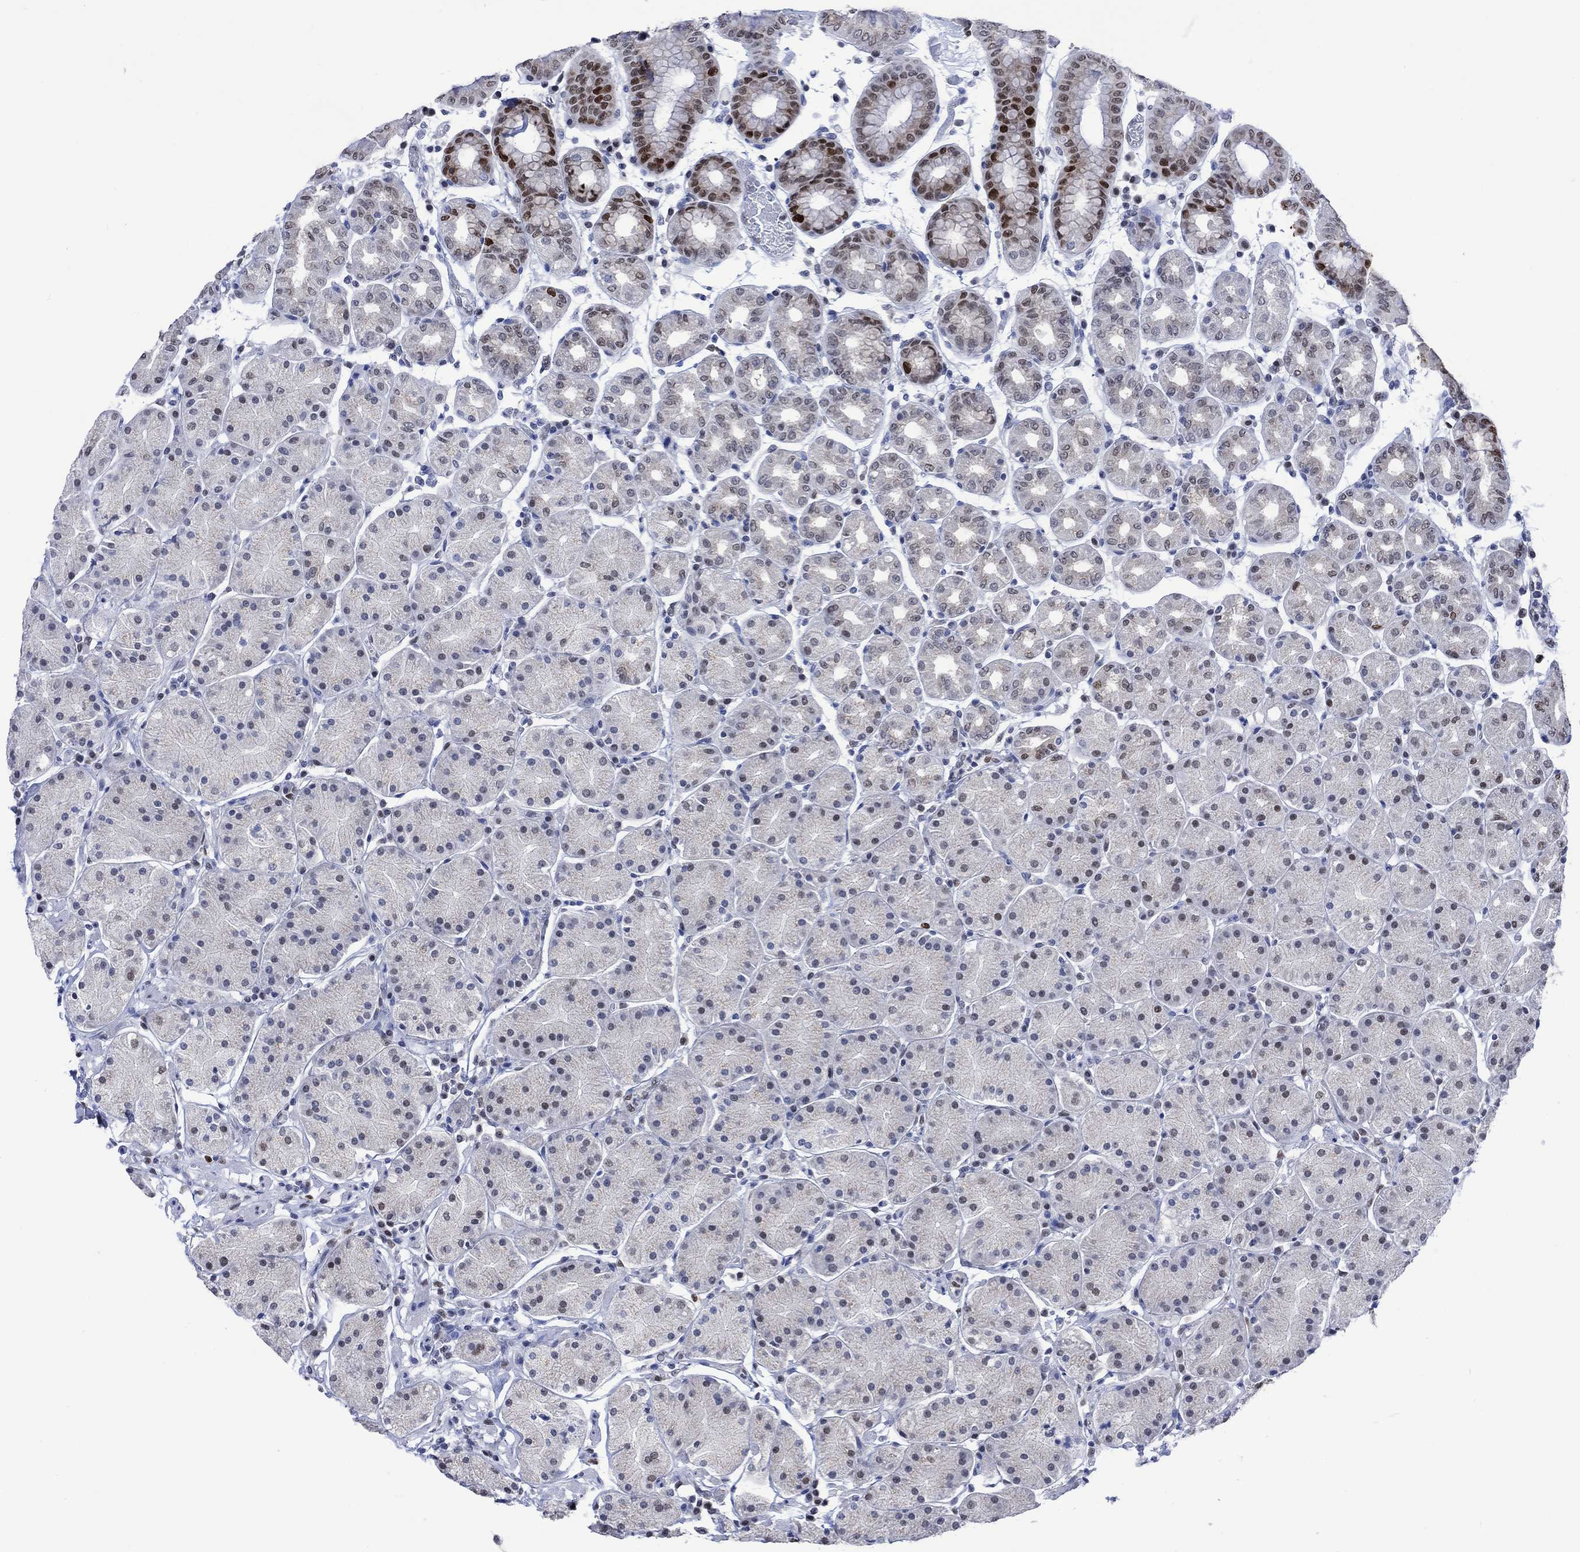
{"staining": {"intensity": "strong", "quantity": "<25%", "location": "nuclear"}, "tissue": "stomach", "cell_type": "Glandular cells", "image_type": "normal", "snomed": [{"axis": "morphology", "description": "Normal tissue, NOS"}, {"axis": "topography", "description": "Stomach"}], "caption": "A medium amount of strong nuclear expression is appreciated in approximately <25% of glandular cells in unremarkable stomach. The staining was performed using DAB to visualize the protein expression in brown, while the nuclei were stained in blue with hematoxylin (Magnification: 20x).", "gene": "RAD54L2", "patient": {"sex": "male", "age": 54}}